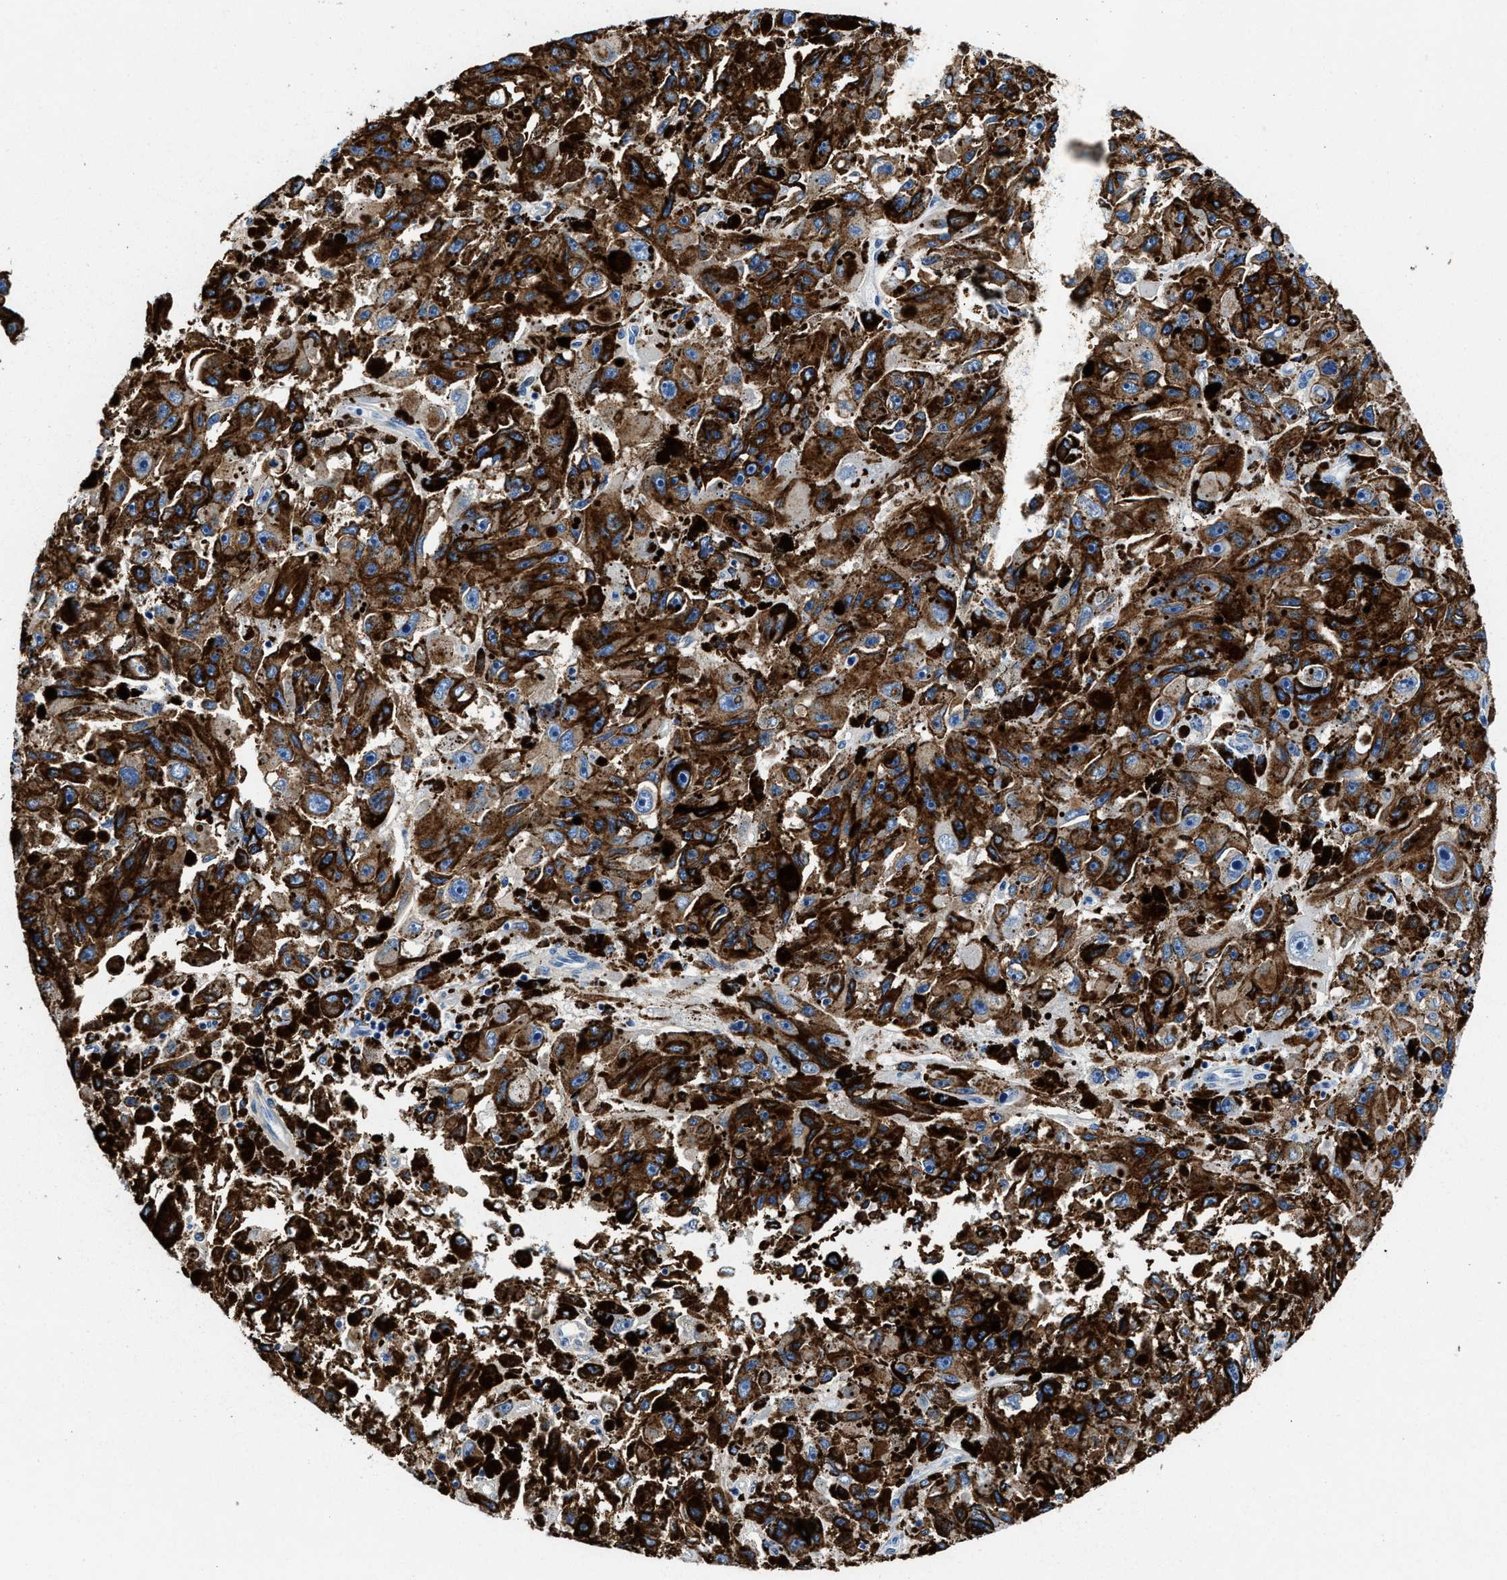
{"staining": {"intensity": "weak", "quantity": "<25%", "location": "cytoplasmic/membranous"}, "tissue": "melanoma", "cell_type": "Tumor cells", "image_type": "cancer", "snomed": [{"axis": "morphology", "description": "Malignant melanoma, NOS"}, {"axis": "topography", "description": "Skin"}], "caption": "Immunohistochemistry of human melanoma reveals no staining in tumor cells. (DAB immunohistochemistry (IHC), high magnification).", "gene": "OR14K1", "patient": {"sex": "female", "age": 104}}